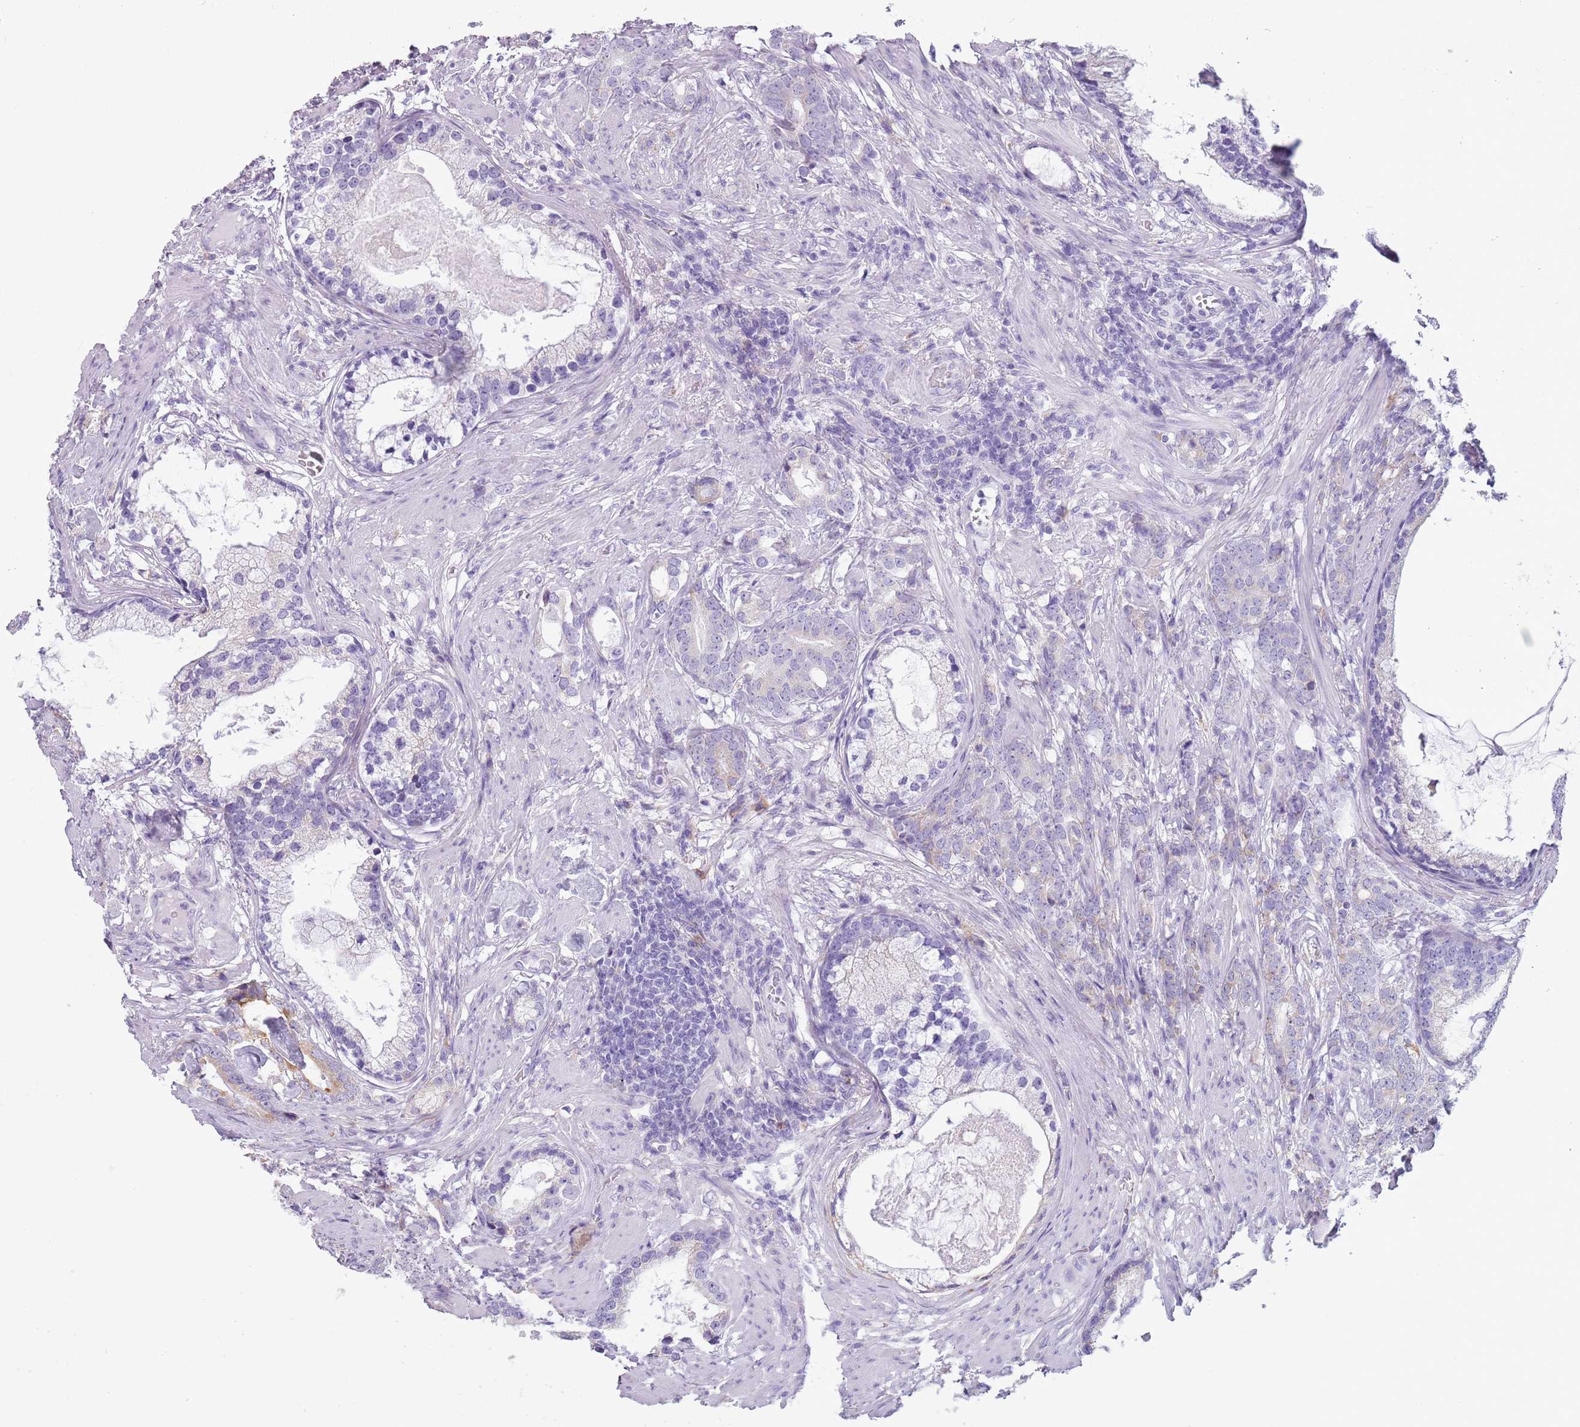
{"staining": {"intensity": "negative", "quantity": "none", "location": "none"}, "tissue": "prostate cancer", "cell_type": "Tumor cells", "image_type": "cancer", "snomed": [{"axis": "morphology", "description": "Adenocarcinoma, Low grade"}, {"axis": "topography", "description": "Prostate"}], "caption": "Protein analysis of prostate cancer demonstrates no significant positivity in tumor cells.", "gene": "HYOU1", "patient": {"sex": "male", "age": 71}}